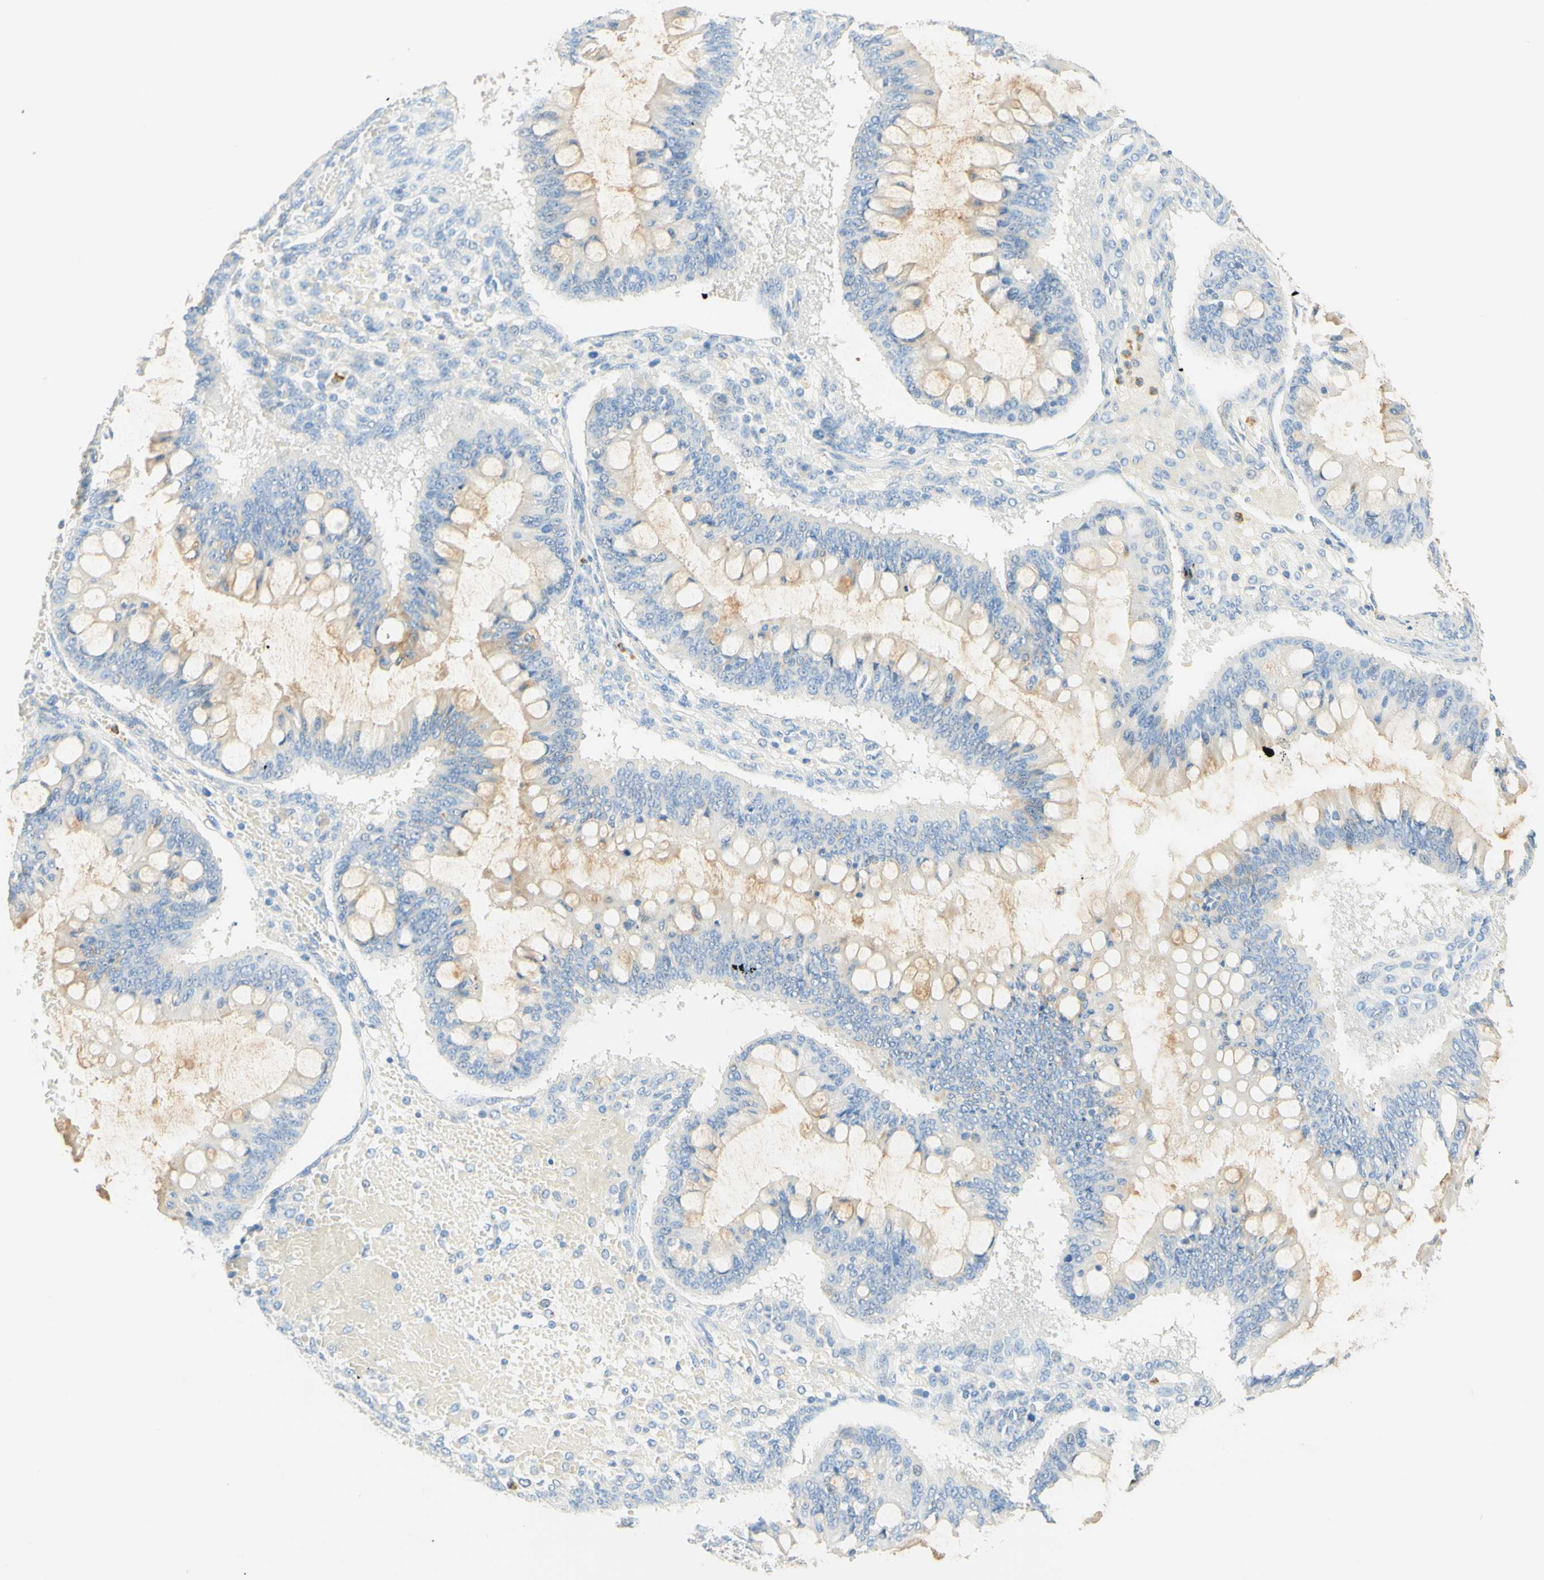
{"staining": {"intensity": "weak", "quantity": ">75%", "location": "cytoplasmic/membranous"}, "tissue": "ovarian cancer", "cell_type": "Tumor cells", "image_type": "cancer", "snomed": [{"axis": "morphology", "description": "Cystadenocarcinoma, mucinous, NOS"}, {"axis": "topography", "description": "Ovary"}], "caption": "The immunohistochemical stain shows weak cytoplasmic/membranous staining in tumor cells of ovarian cancer (mucinous cystadenocarcinoma) tissue.", "gene": "CD63", "patient": {"sex": "female", "age": 73}}